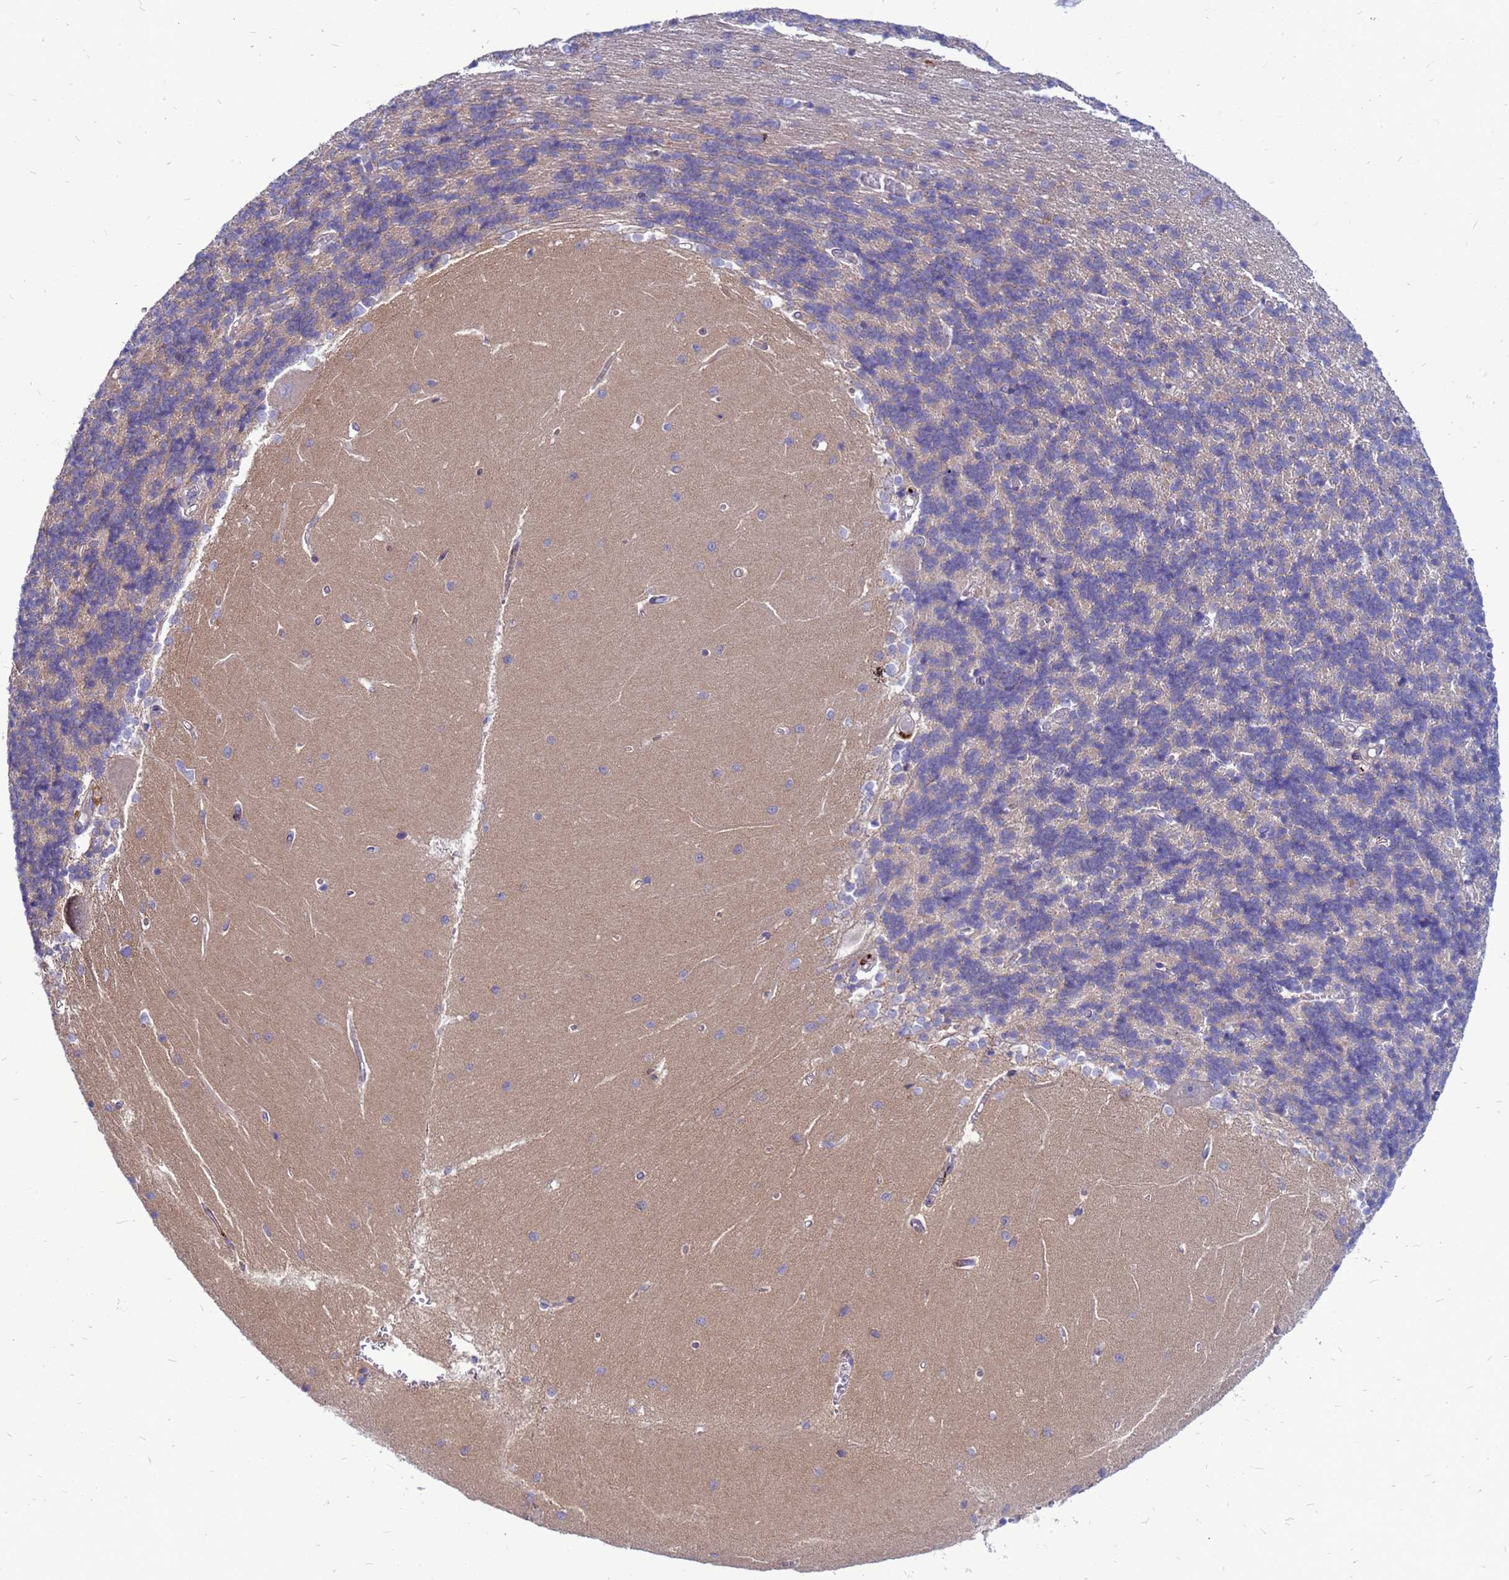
{"staining": {"intensity": "weak", "quantity": "<25%", "location": "cytoplasmic/membranous"}, "tissue": "cerebellum", "cell_type": "Cells in granular layer", "image_type": "normal", "snomed": [{"axis": "morphology", "description": "Normal tissue, NOS"}, {"axis": "topography", "description": "Cerebellum"}], "caption": "Normal cerebellum was stained to show a protein in brown. There is no significant expression in cells in granular layer.", "gene": "FHIP1A", "patient": {"sex": "male", "age": 37}}